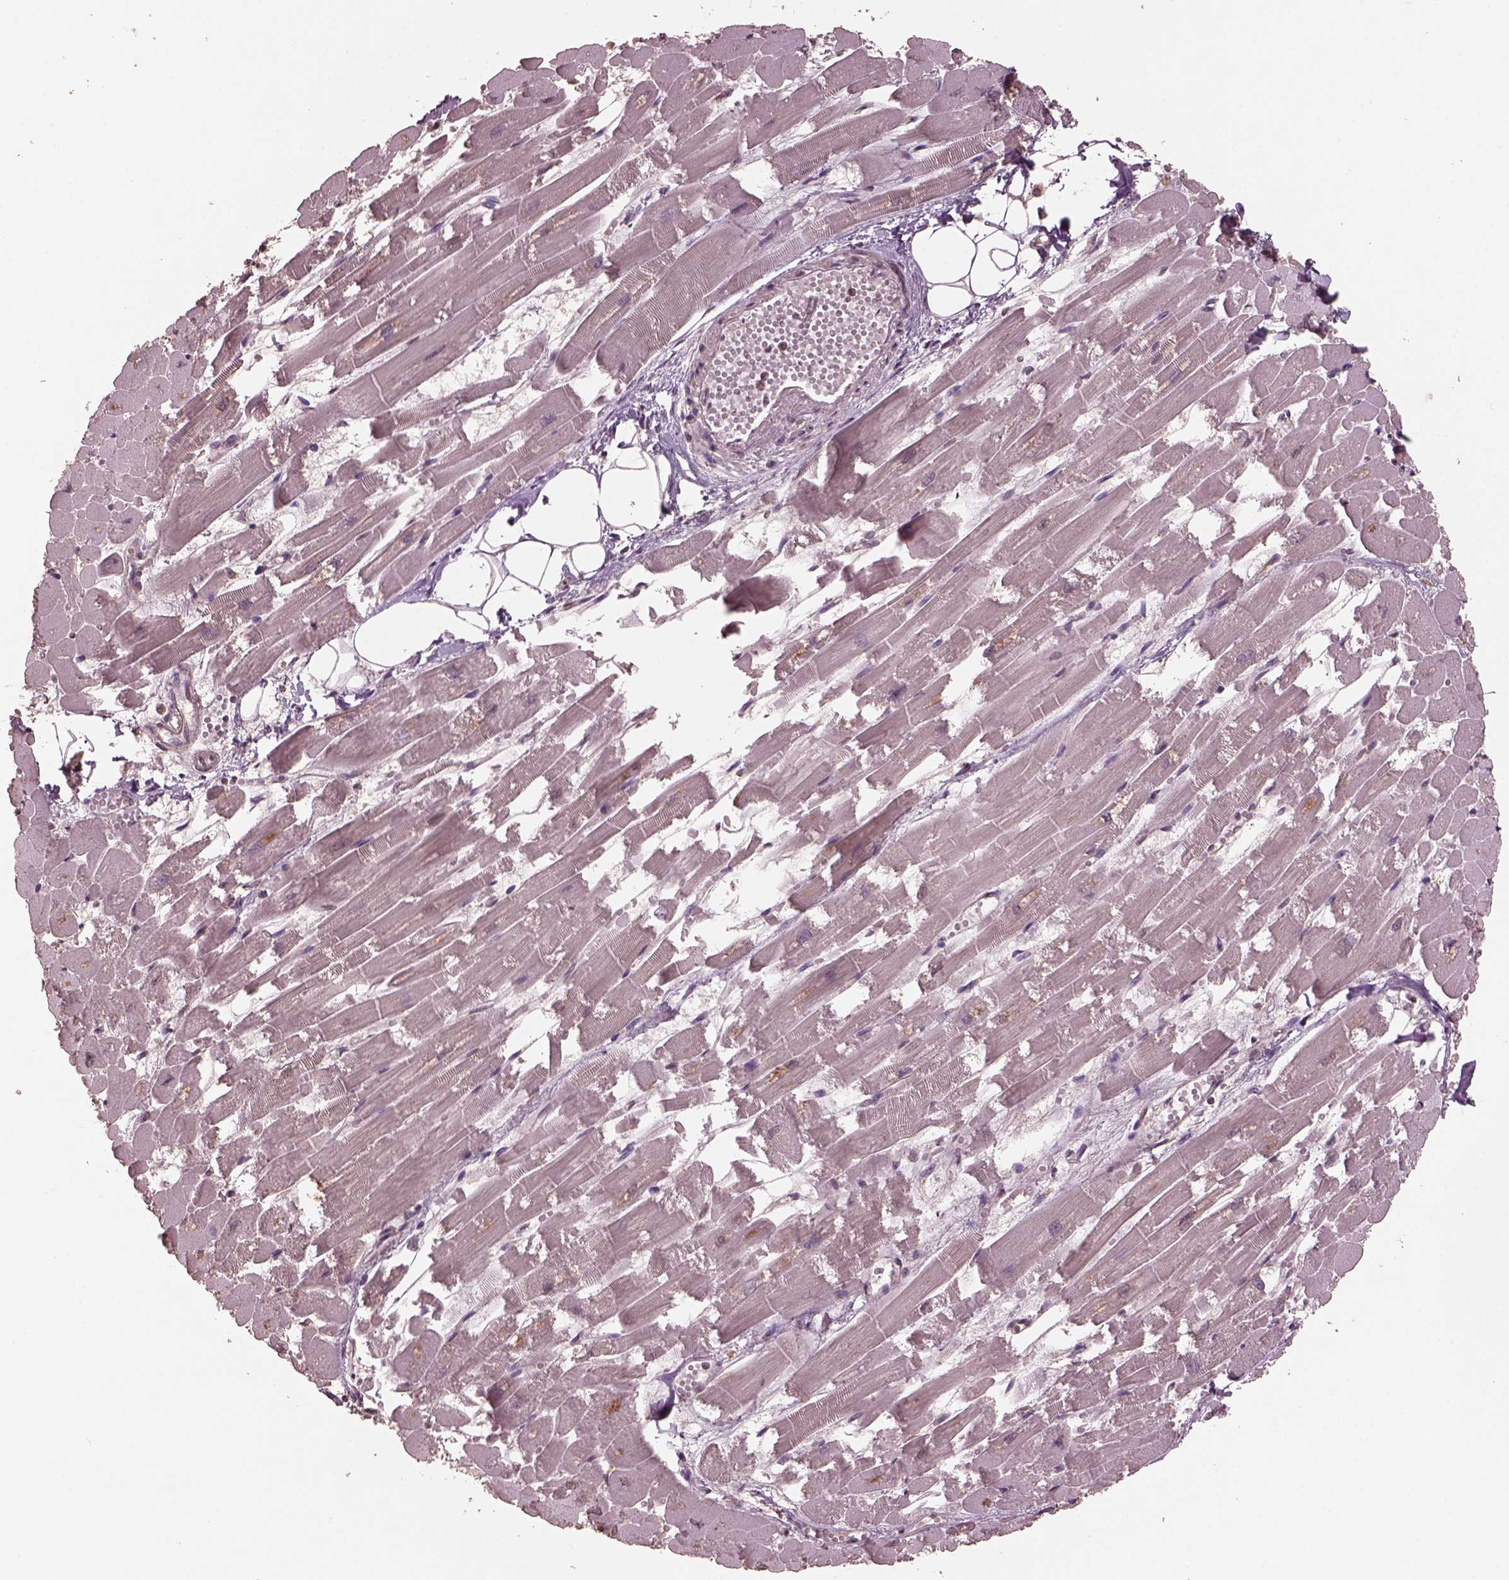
{"staining": {"intensity": "negative", "quantity": "none", "location": "none"}, "tissue": "heart muscle", "cell_type": "Cardiomyocytes", "image_type": "normal", "snomed": [{"axis": "morphology", "description": "Normal tissue, NOS"}, {"axis": "topography", "description": "Heart"}], "caption": "Immunohistochemistry (IHC) of benign heart muscle demonstrates no positivity in cardiomyocytes.", "gene": "CPT1C", "patient": {"sex": "female", "age": 52}}